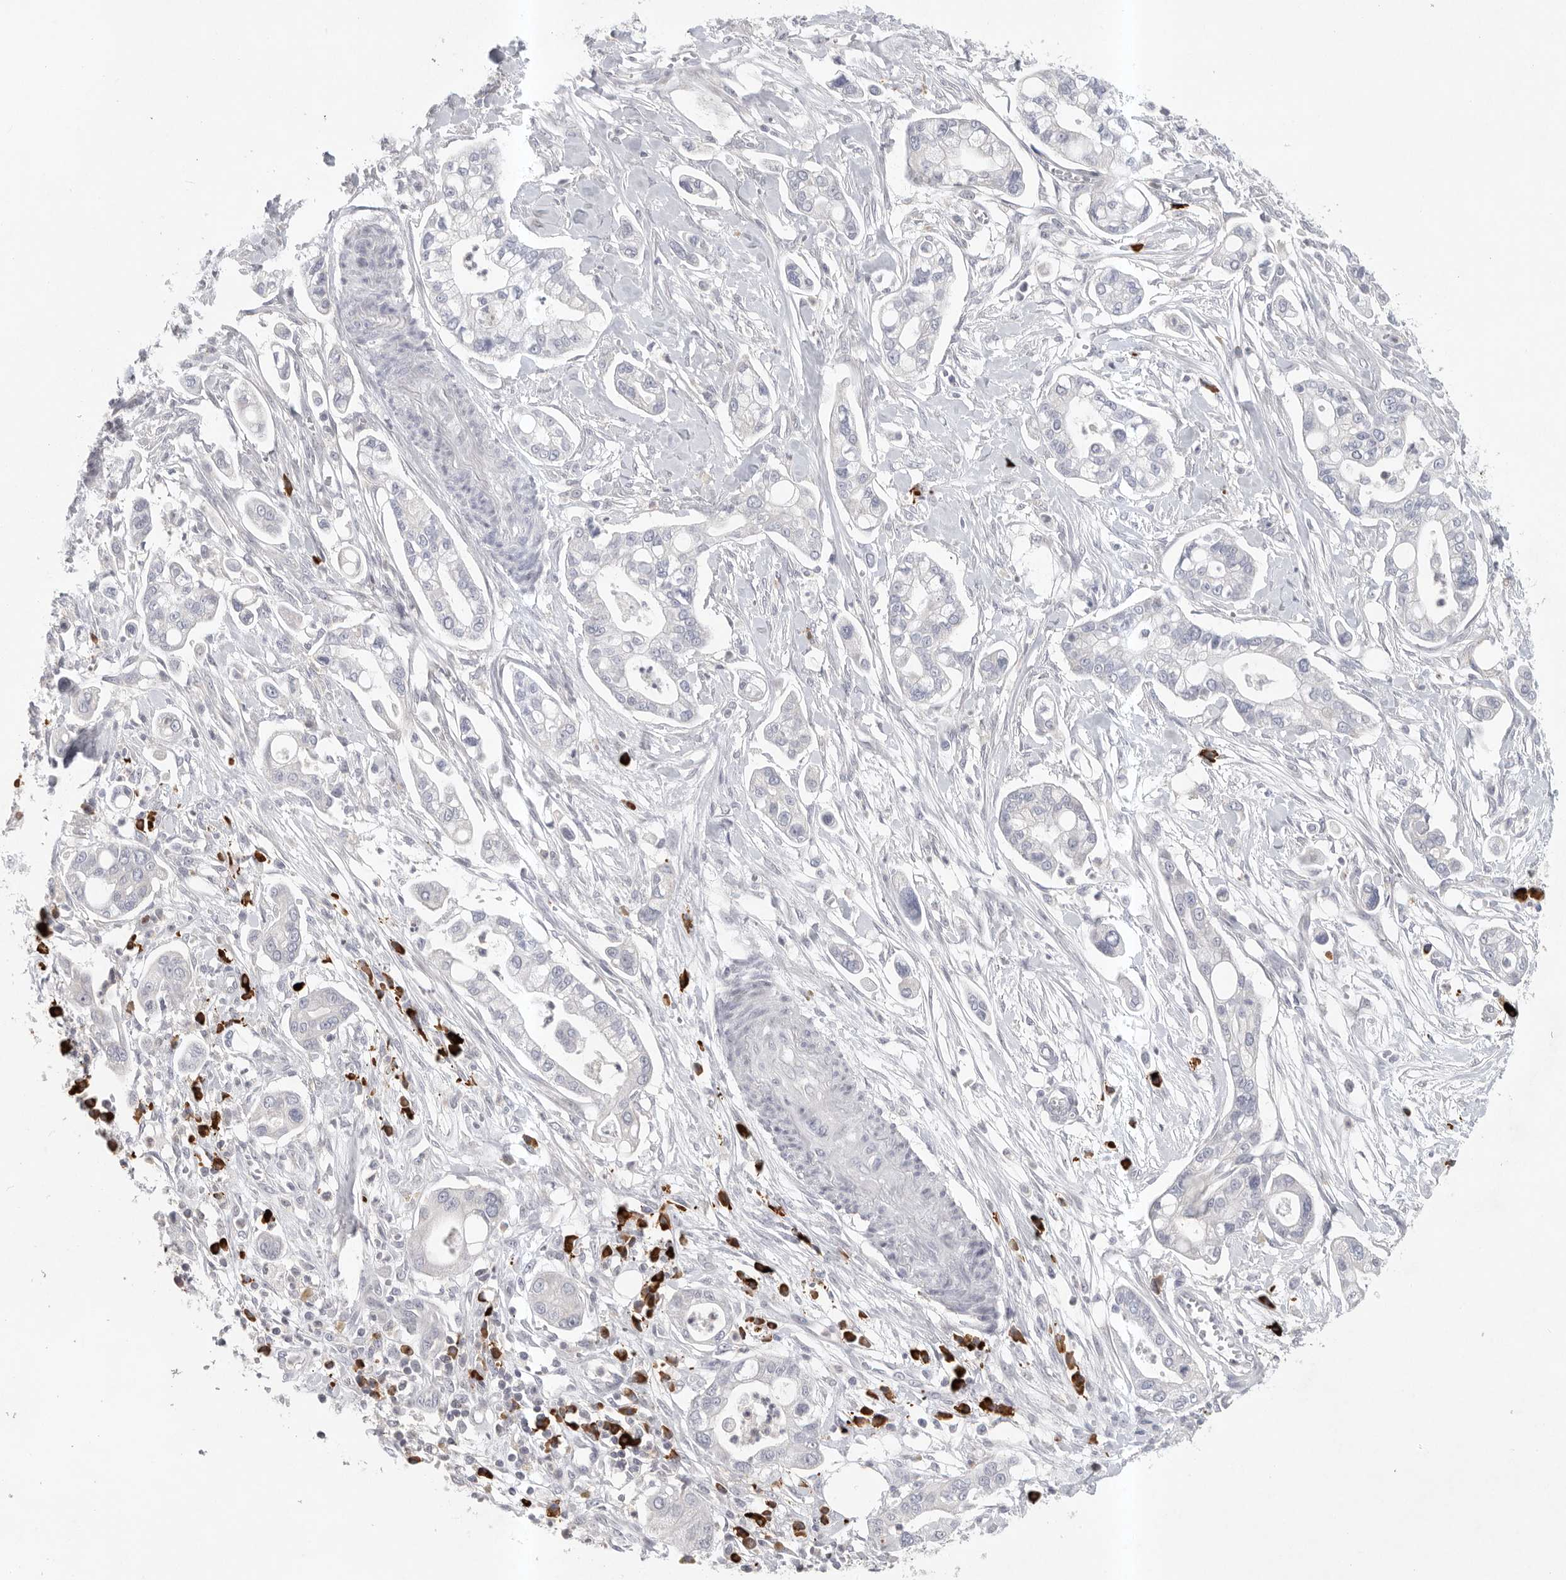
{"staining": {"intensity": "negative", "quantity": "none", "location": "none"}, "tissue": "pancreatic cancer", "cell_type": "Tumor cells", "image_type": "cancer", "snomed": [{"axis": "morphology", "description": "Adenocarcinoma, NOS"}, {"axis": "topography", "description": "Pancreas"}], "caption": "A histopathology image of human adenocarcinoma (pancreatic) is negative for staining in tumor cells.", "gene": "TMEM69", "patient": {"sex": "male", "age": 68}}